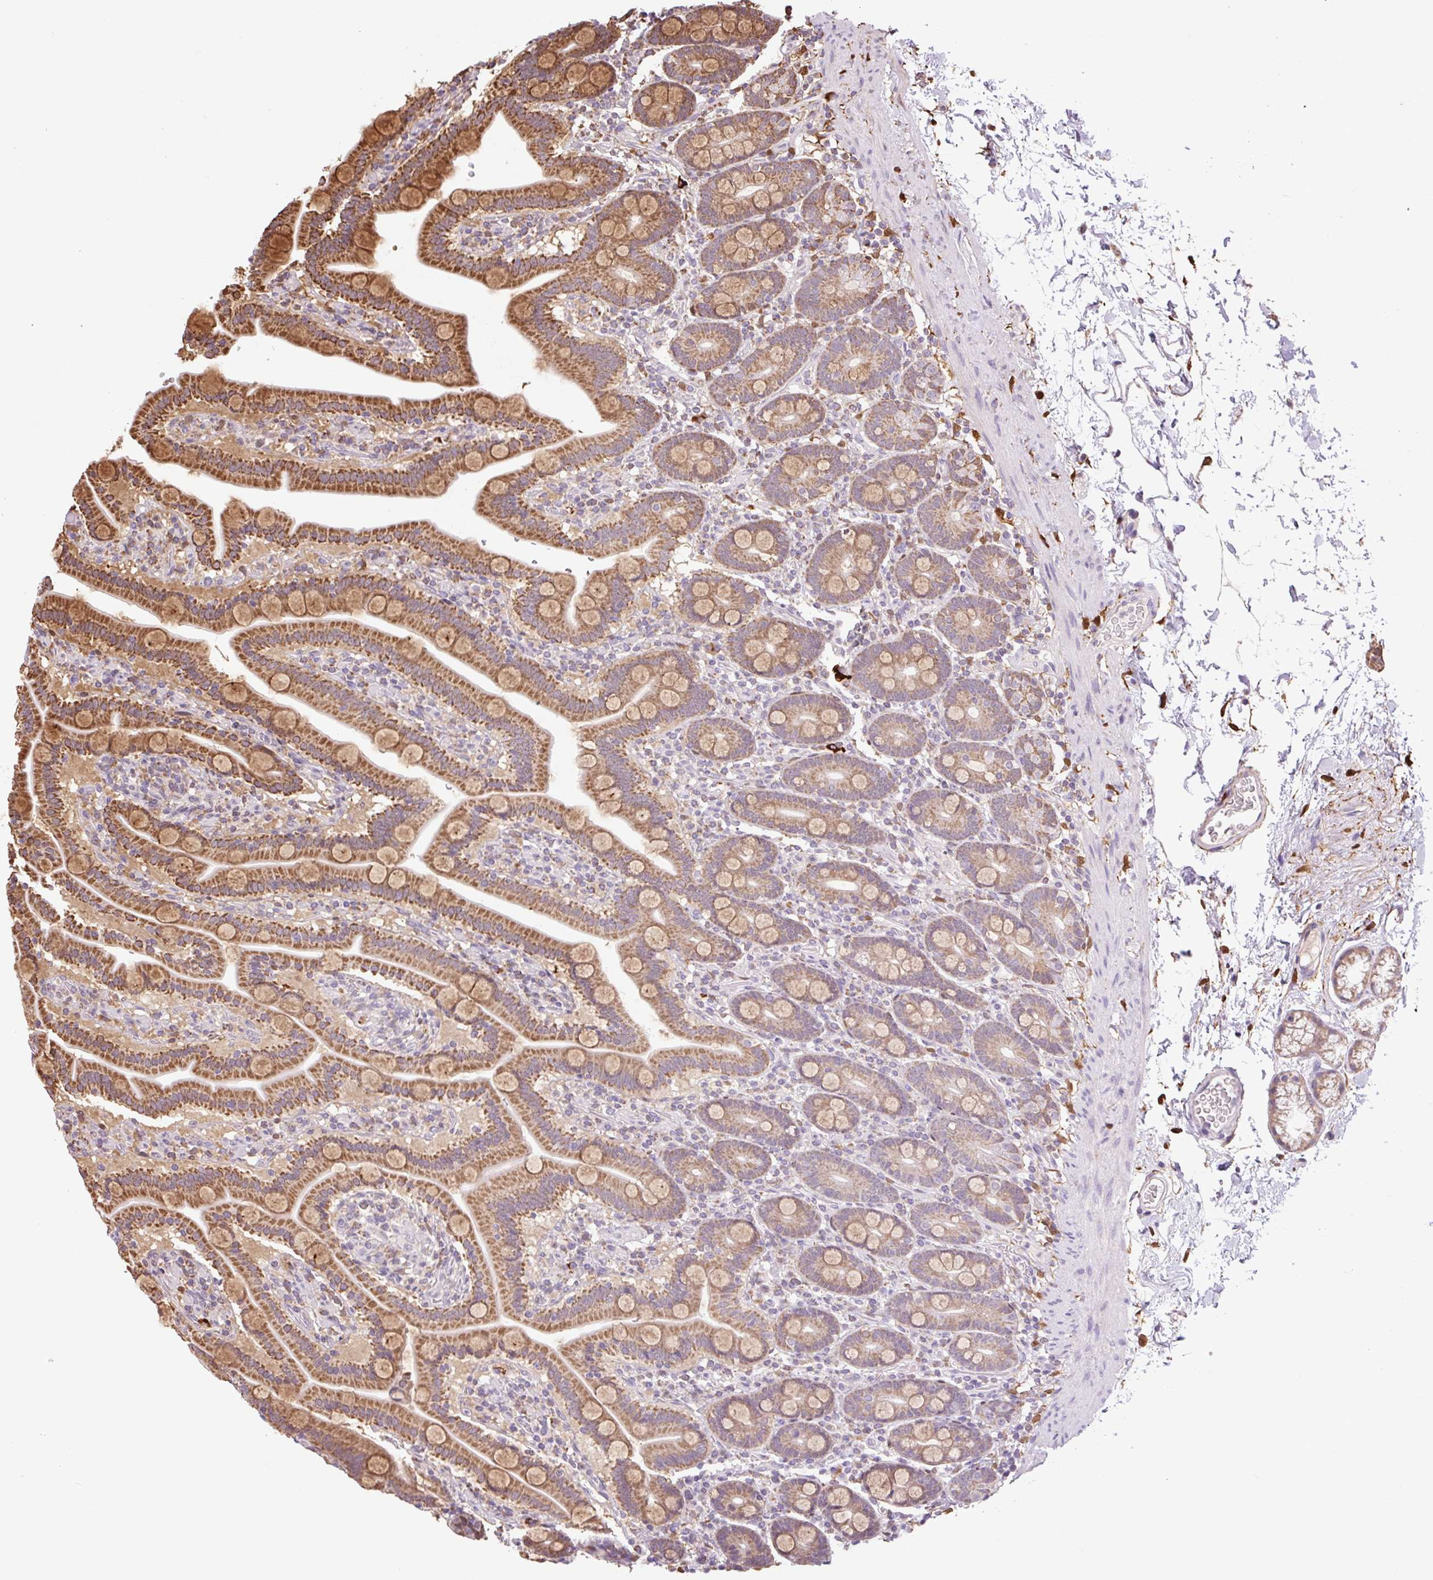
{"staining": {"intensity": "moderate", "quantity": ">75%", "location": "cytoplasmic/membranous"}, "tissue": "duodenum", "cell_type": "Glandular cells", "image_type": "normal", "snomed": [{"axis": "morphology", "description": "Normal tissue, NOS"}, {"axis": "topography", "description": "Duodenum"}], "caption": "The micrograph displays a brown stain indicating the presence of a protein in the cytoplasmic/membranous of glandular cells in duodenum. The protein is shown in brown color, while the nuclei are stained blue.", "gene": "SGF29", "patient": {"sex": "male", "age": 55}}